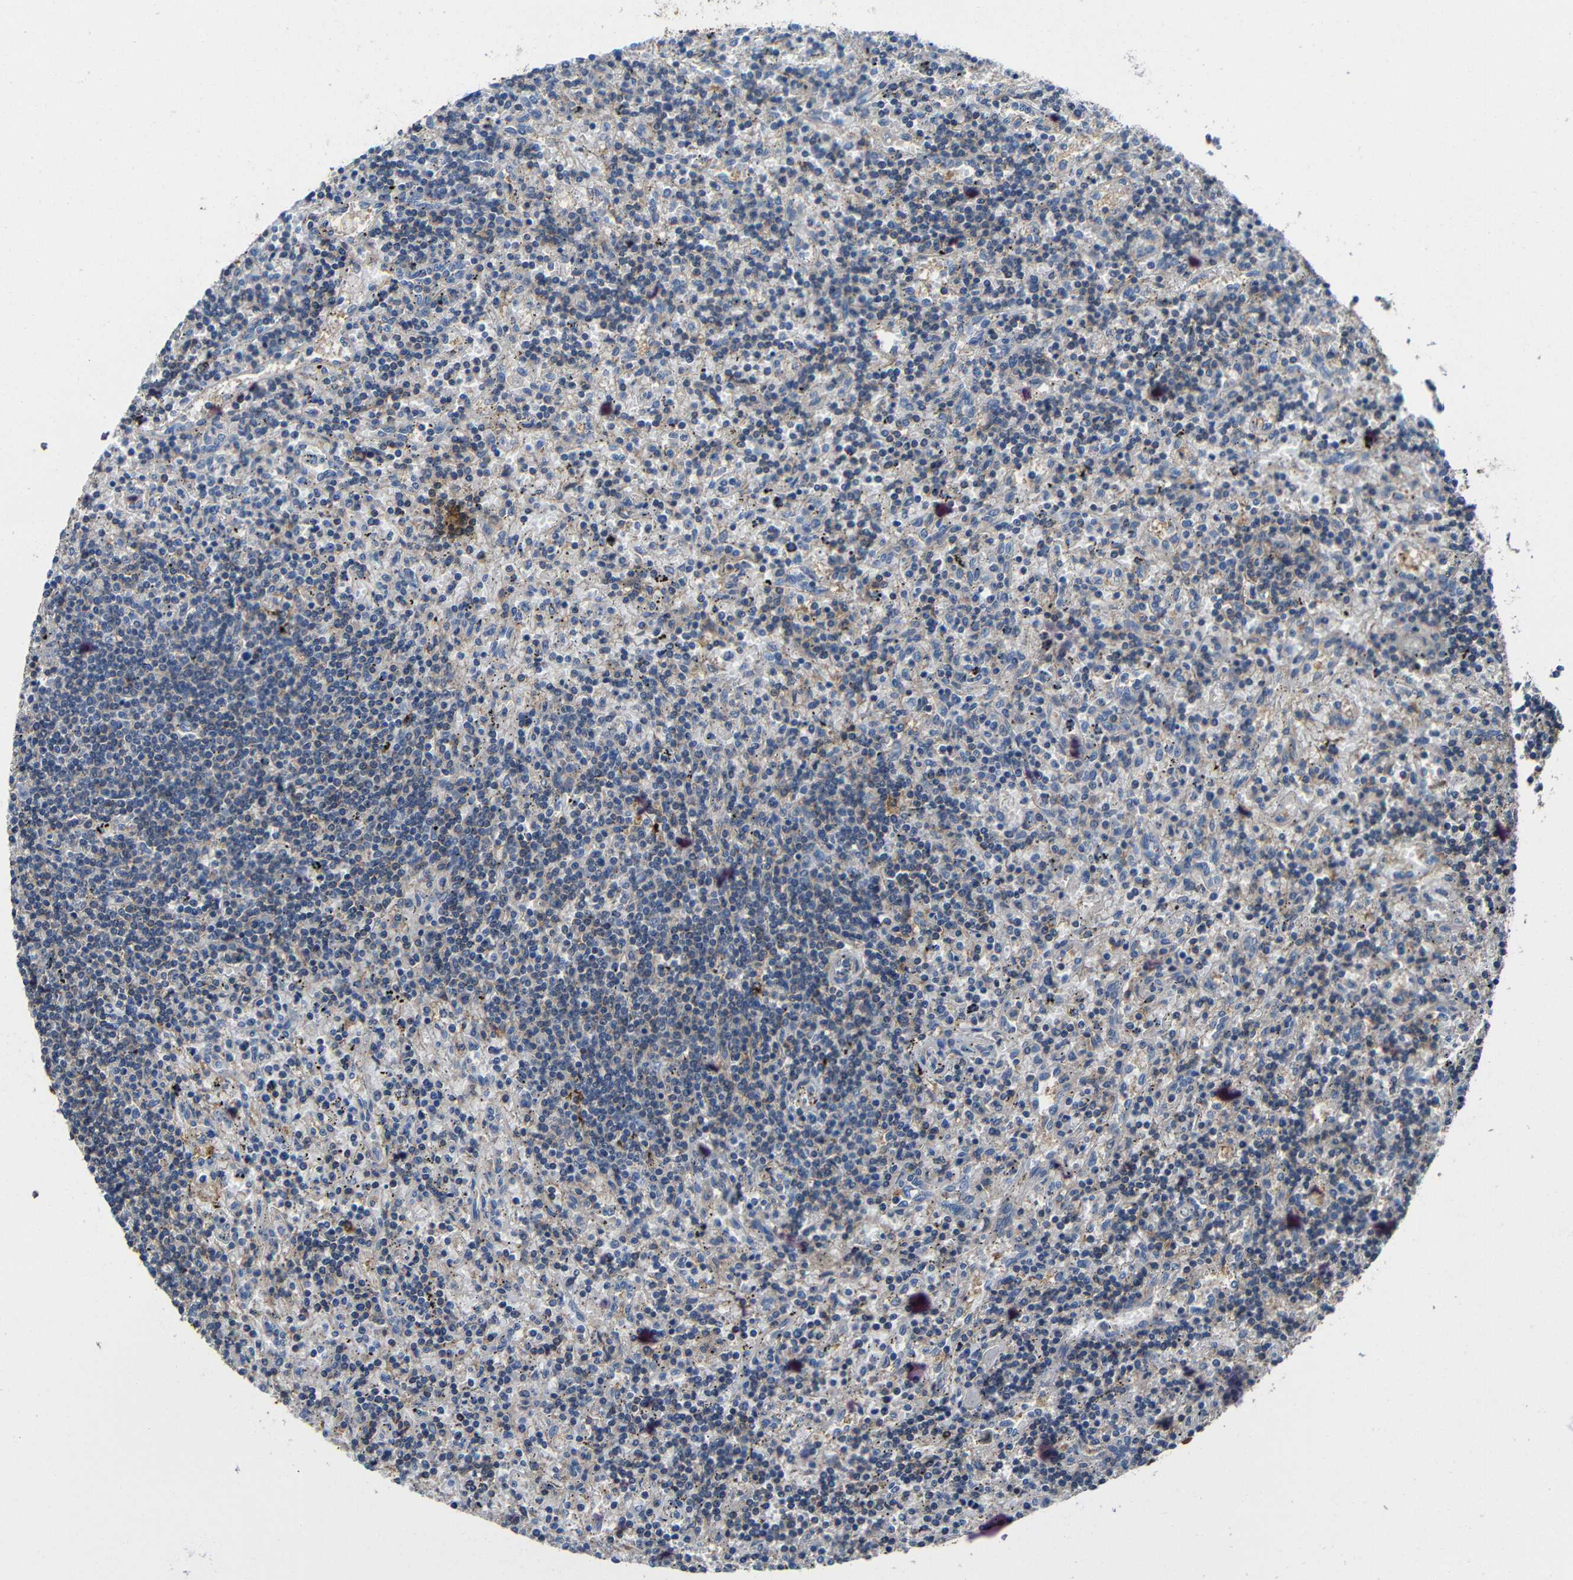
{"staining": {"intensity": "weak", "quantity": "25%-75%", "location": "cytoplasmic/membranous"}, "tissue": "lymphoma", "cell_type": "Tumor cells", "image_type": "cancer", "snomed": [{"axis": "morphology", "description": "Malignant lymphoma, non-Hodgkin's type, Low grade"}, {"axis": "topography", "description": "Spleen"}], "caption": "Immunohistochemistry staining of lymphoma, which shows low levels of weak cytoplasmic/membranous staining in approximately 25%-75% of tumor cells indicating weak cytoplasmic/membranous protein expression. The staining was performed using DAB (brown) for protein detection and nuclei were counterstained in hematoxylin (blue).", "gene": "GDI1", "patient": {"sex": "male", "age": 76}}